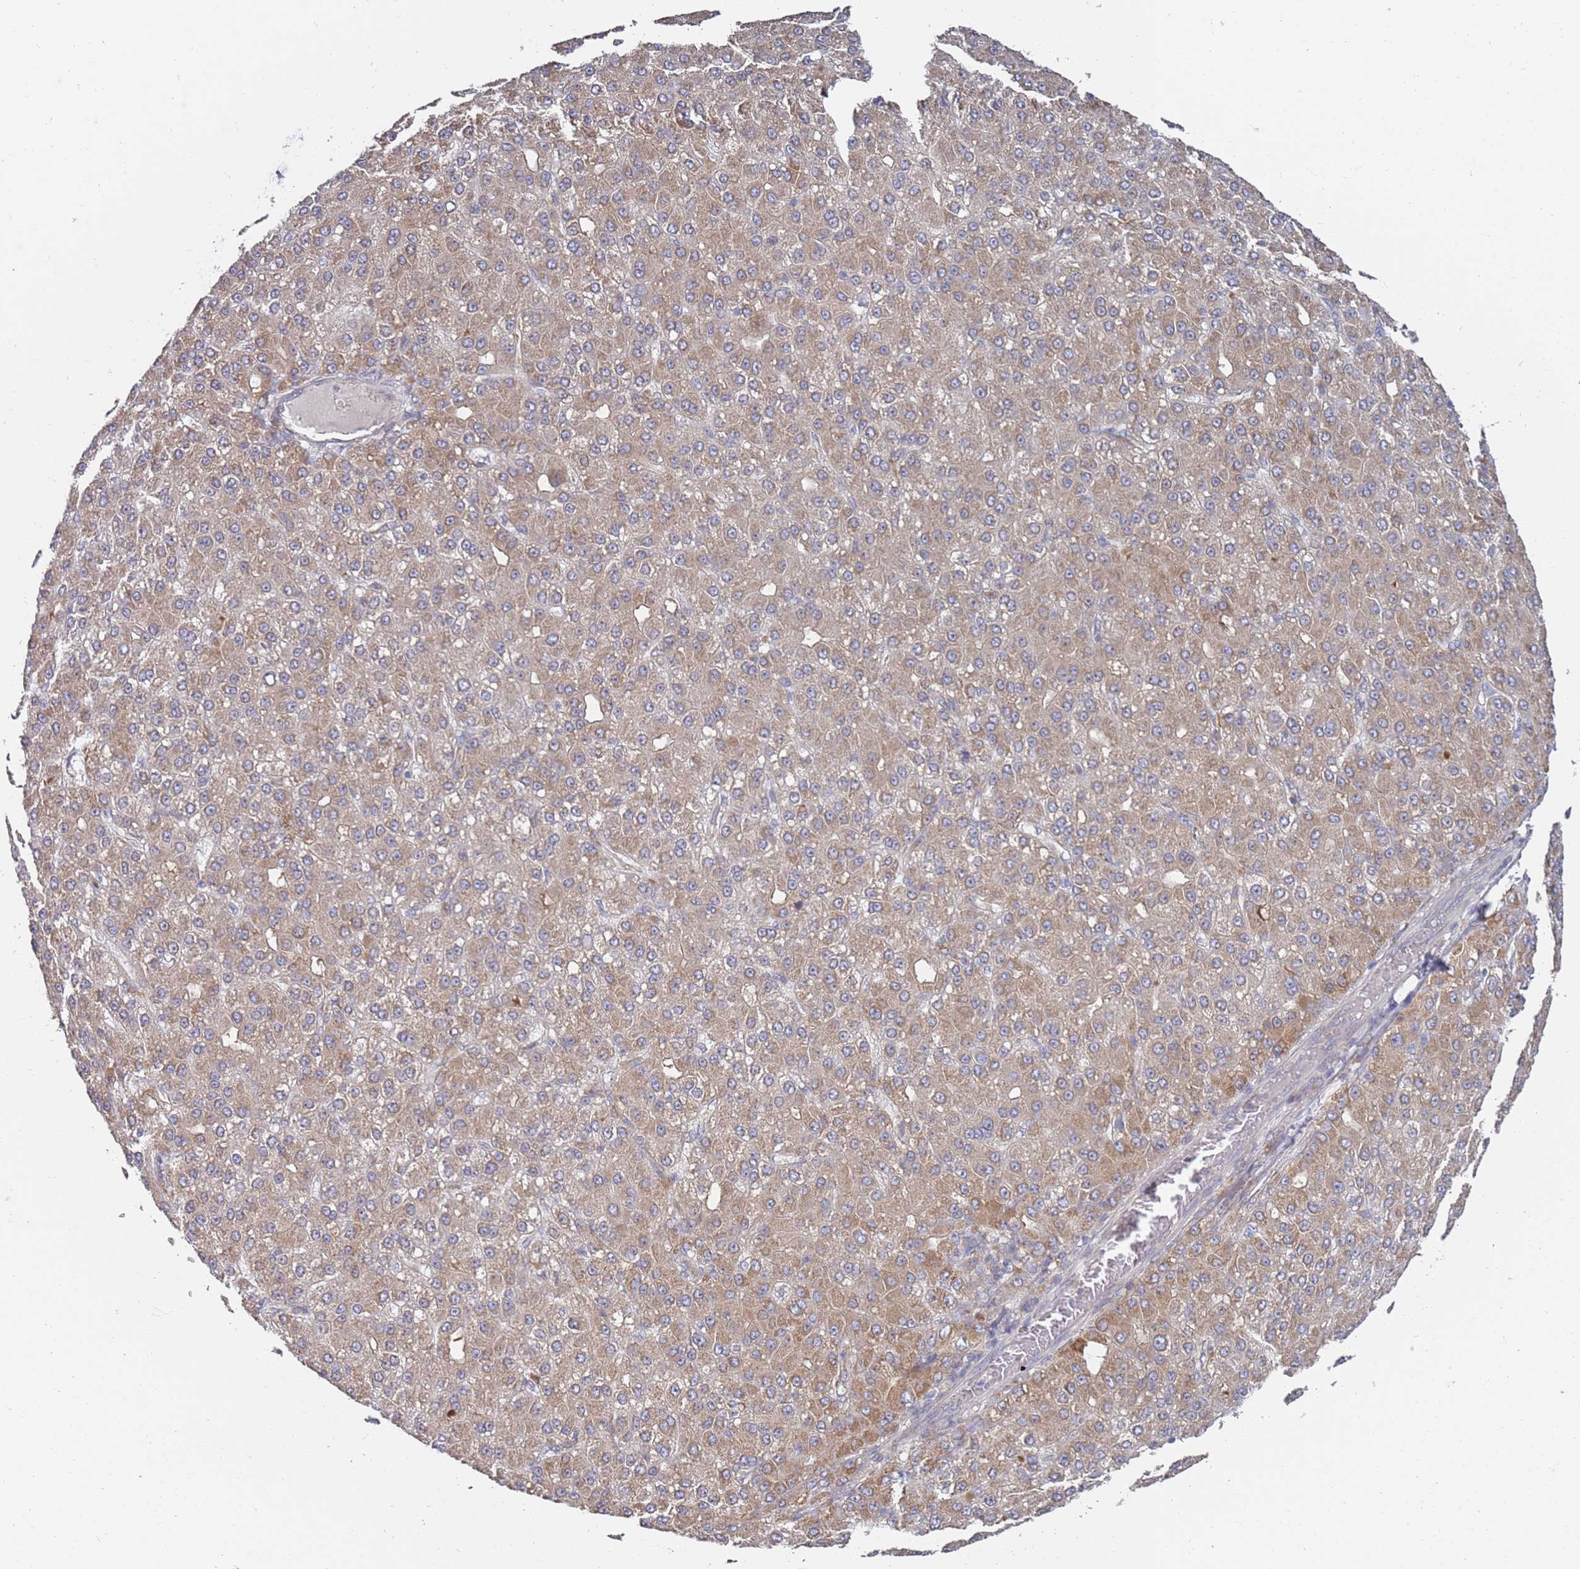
{"staining": {"intensity": "moderate", "quantity": ">75%", "location": "cytoplasmic/membranous"}, "tissue": "liver cancer", "cell_type": "Tumor cells", "image_type": "cancer", "snomed": [{"axis": "morphology", "description": "Carcinoma, Hepatocellular, NOS"}, {"axis": "topography", "description": "Liver"}], "caption": "Protein analysis of liver hepatocellular carcinoma tissue displays moderate cytoplasmic/membranous expression in approximately >75% of tumor cells. Using DAB (3,3'-diaminobenzidine) (brown) and hematoxylin (blue) stains, captured at high magnification using brightfield microscopy.", "gene": "VRK2", "patient": {"sex": "male", "age": 67}}